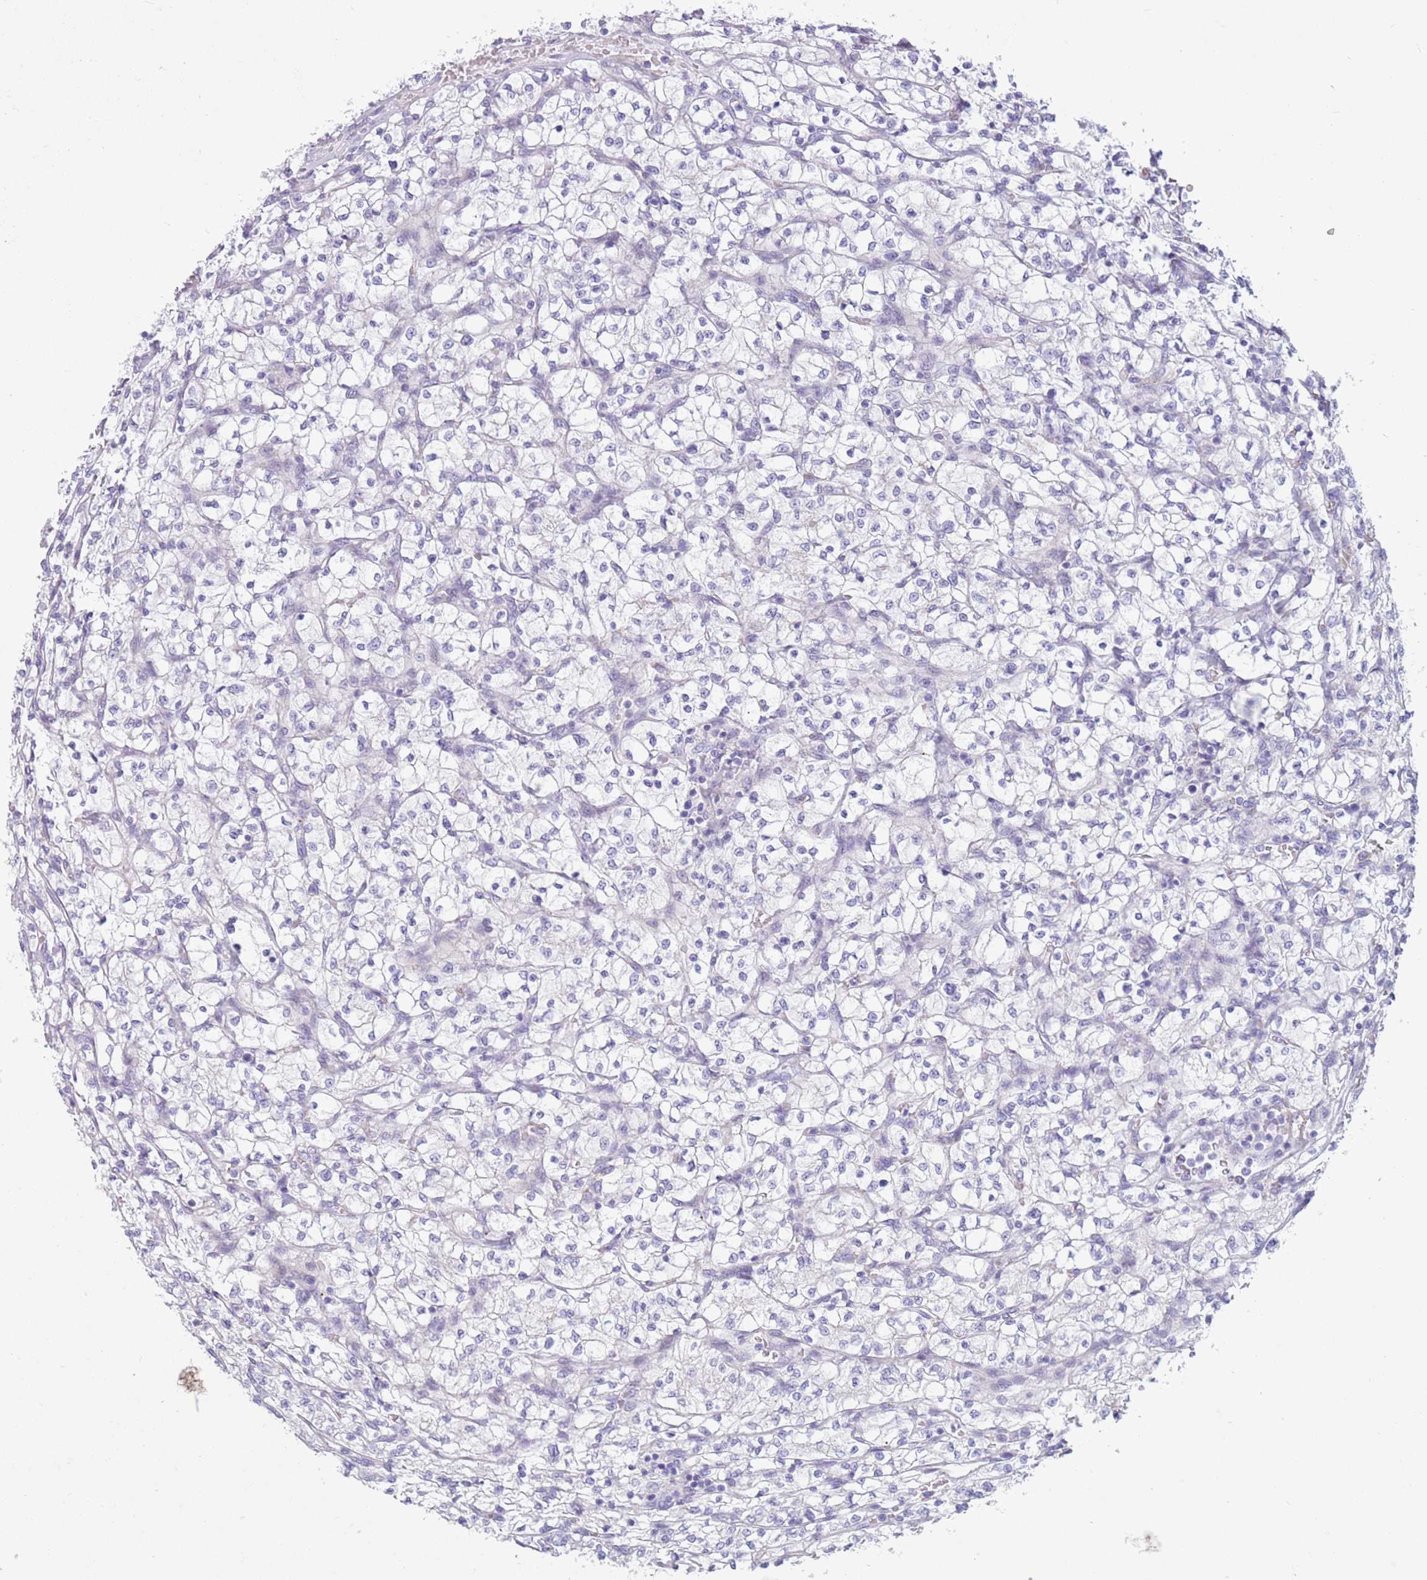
{"staining": {"intensity": "negative", "quantity": "none", "location": "none"}, "tissue": "renal cancer", "cell_type": "Tumor cells", "image_type": "cancer", "snomed": [{"axis": "morphology", "description": "Adenocarcinoma, NOS"}, {"axis": "topography", "description": "Kidney"}], "caption": "Immunohistochemistry micrograph of adenocarcinoma (renal) stained for a protein (brown), which shows no staining in tumor cells.", "gene": "SNX6", "patient": {"sex": "female", "age": 64}}